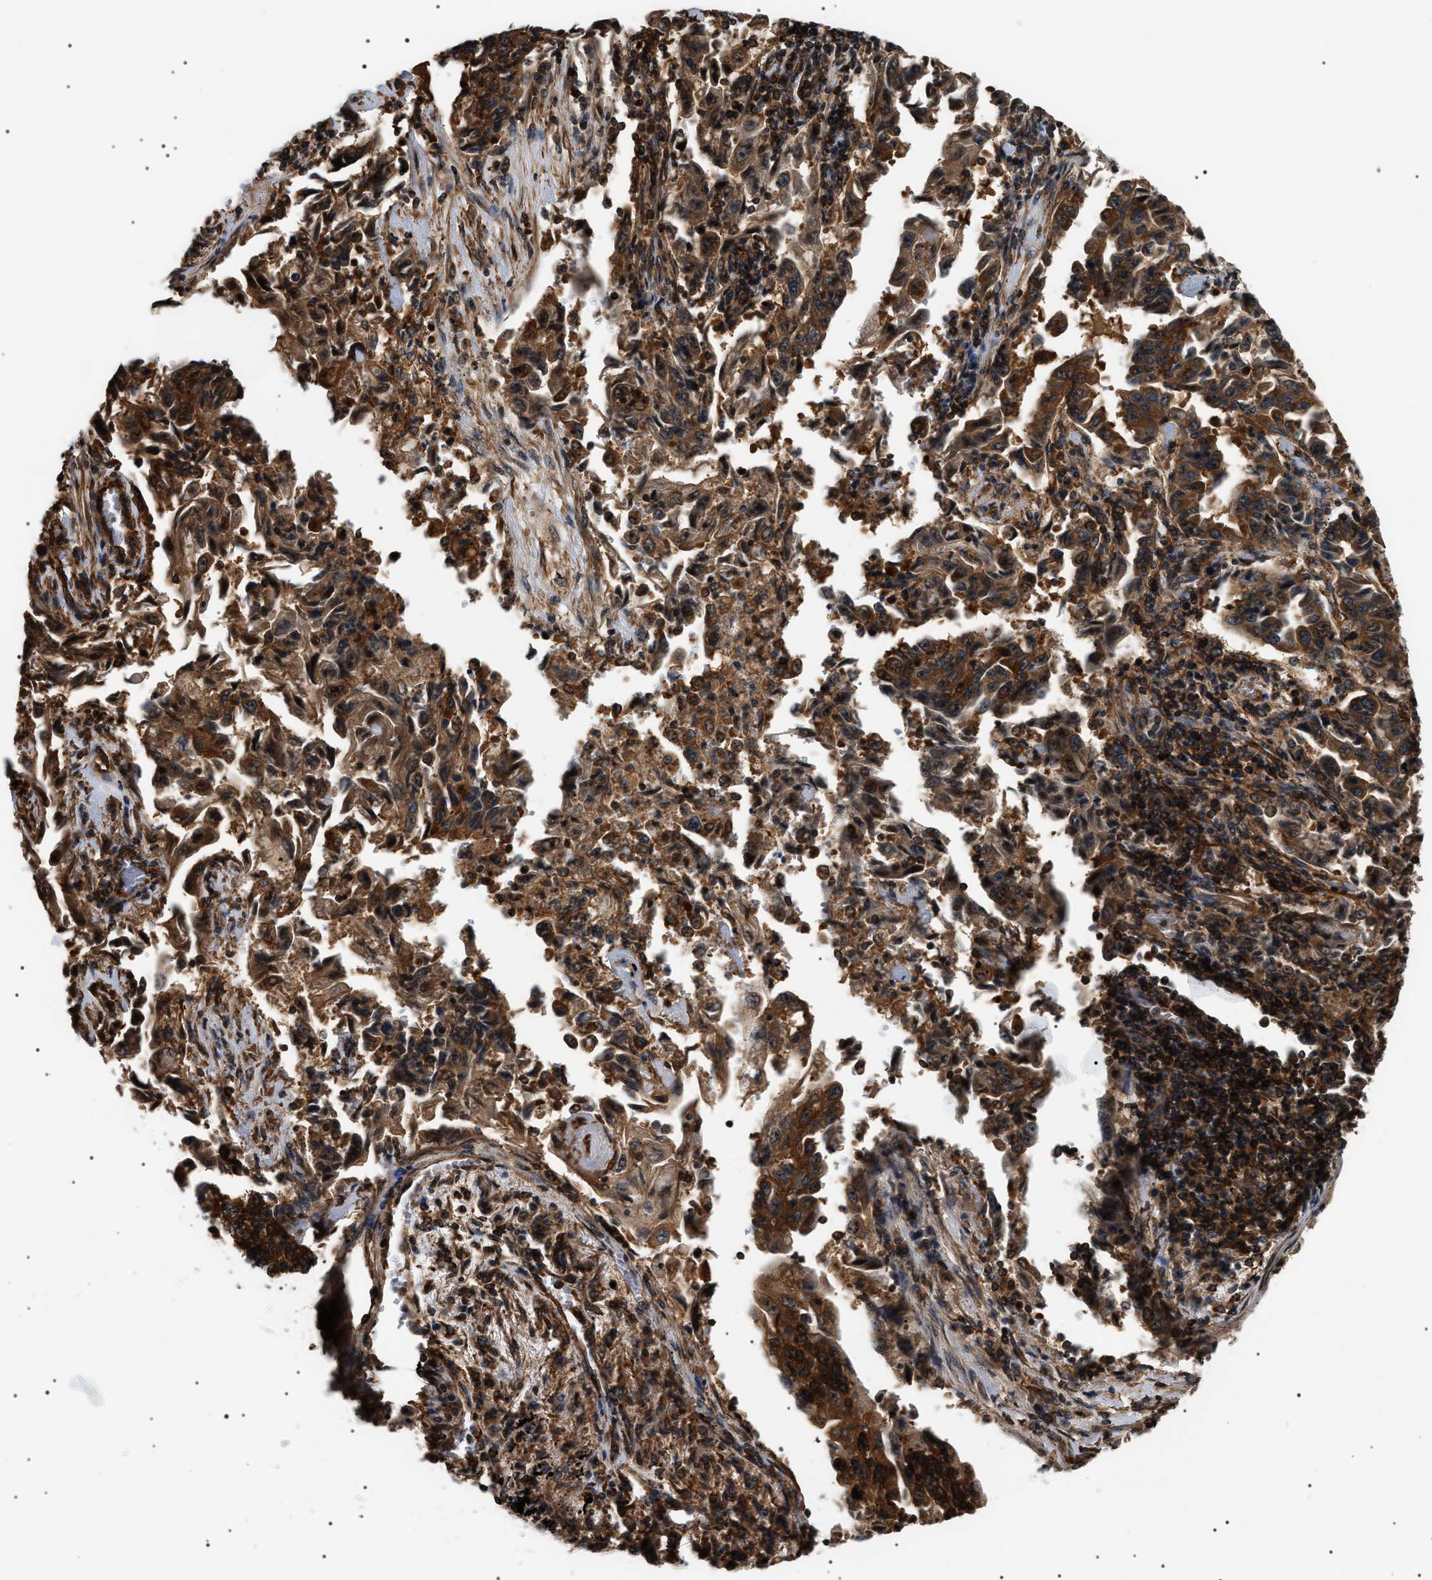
{"staining": {"intensity": "strong", "quantity": ">75%", "location": "cytoplasmic/membranous"}, "tissue": "lung cancer", "cell_type": "Tumor cells", "image_type": "cancer", "snomed": [{"axis": "morphology", "description": "Adenocarcinoma, NOS"}, {"axis": "topography", "description": "Lung"}], "caption": "Strong cytoplasmic/membranous expression for a protein is identified in about >75% of tumor cells of lung cancer using immunohistochemistry (IHC).", "gene": "SH3GLB2", "patient": {"sex": "female", "age": 51}}